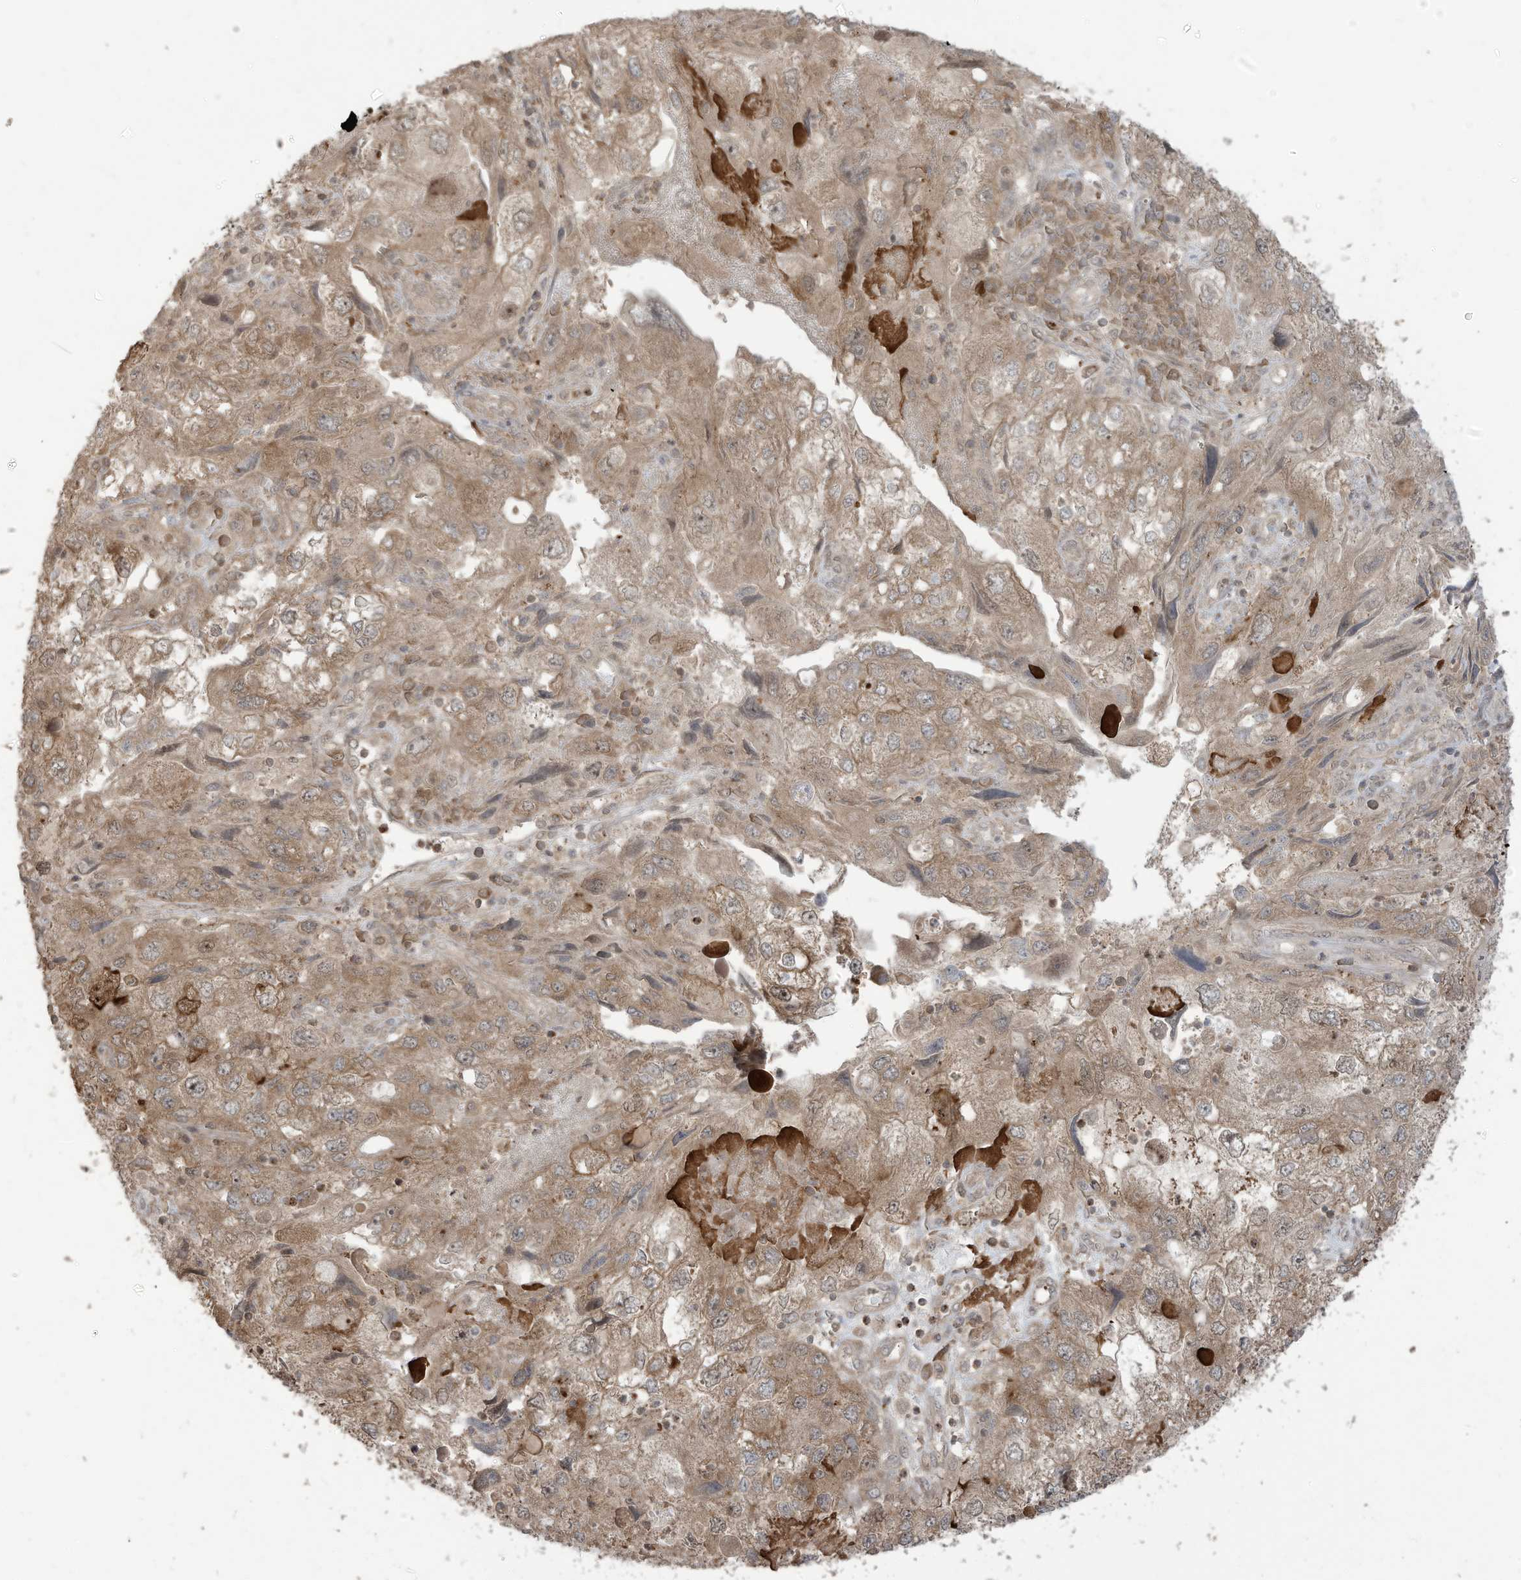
{"staining": {"intensity": "moderate", "quantity": ">75%", "location": "cytoplasmic/membranous"}, "tissue": "endometrial cancer", "cell_type": "Tumor cells", "image_type": "cancer", "snomed": [{"axis": "morphology", "description": "Adenocarcinoma, NOS"}, {"axis": "topography", "description": "Endometrium"}], "caption": "Protein analysis of adenocarcinoma (endometrial) tissue shows moderate cytoplasmic/membranous expression in about >75% of tumor cells. The staining was performed using DAB (3,3'-diaminobenzidine) to visualize the protein expression in brown, while the nuclei were stained in blue with hematoxylin (Magnification: 20x).", "gene": "CARF", "patient": {"sex": "female", "age": 49}}